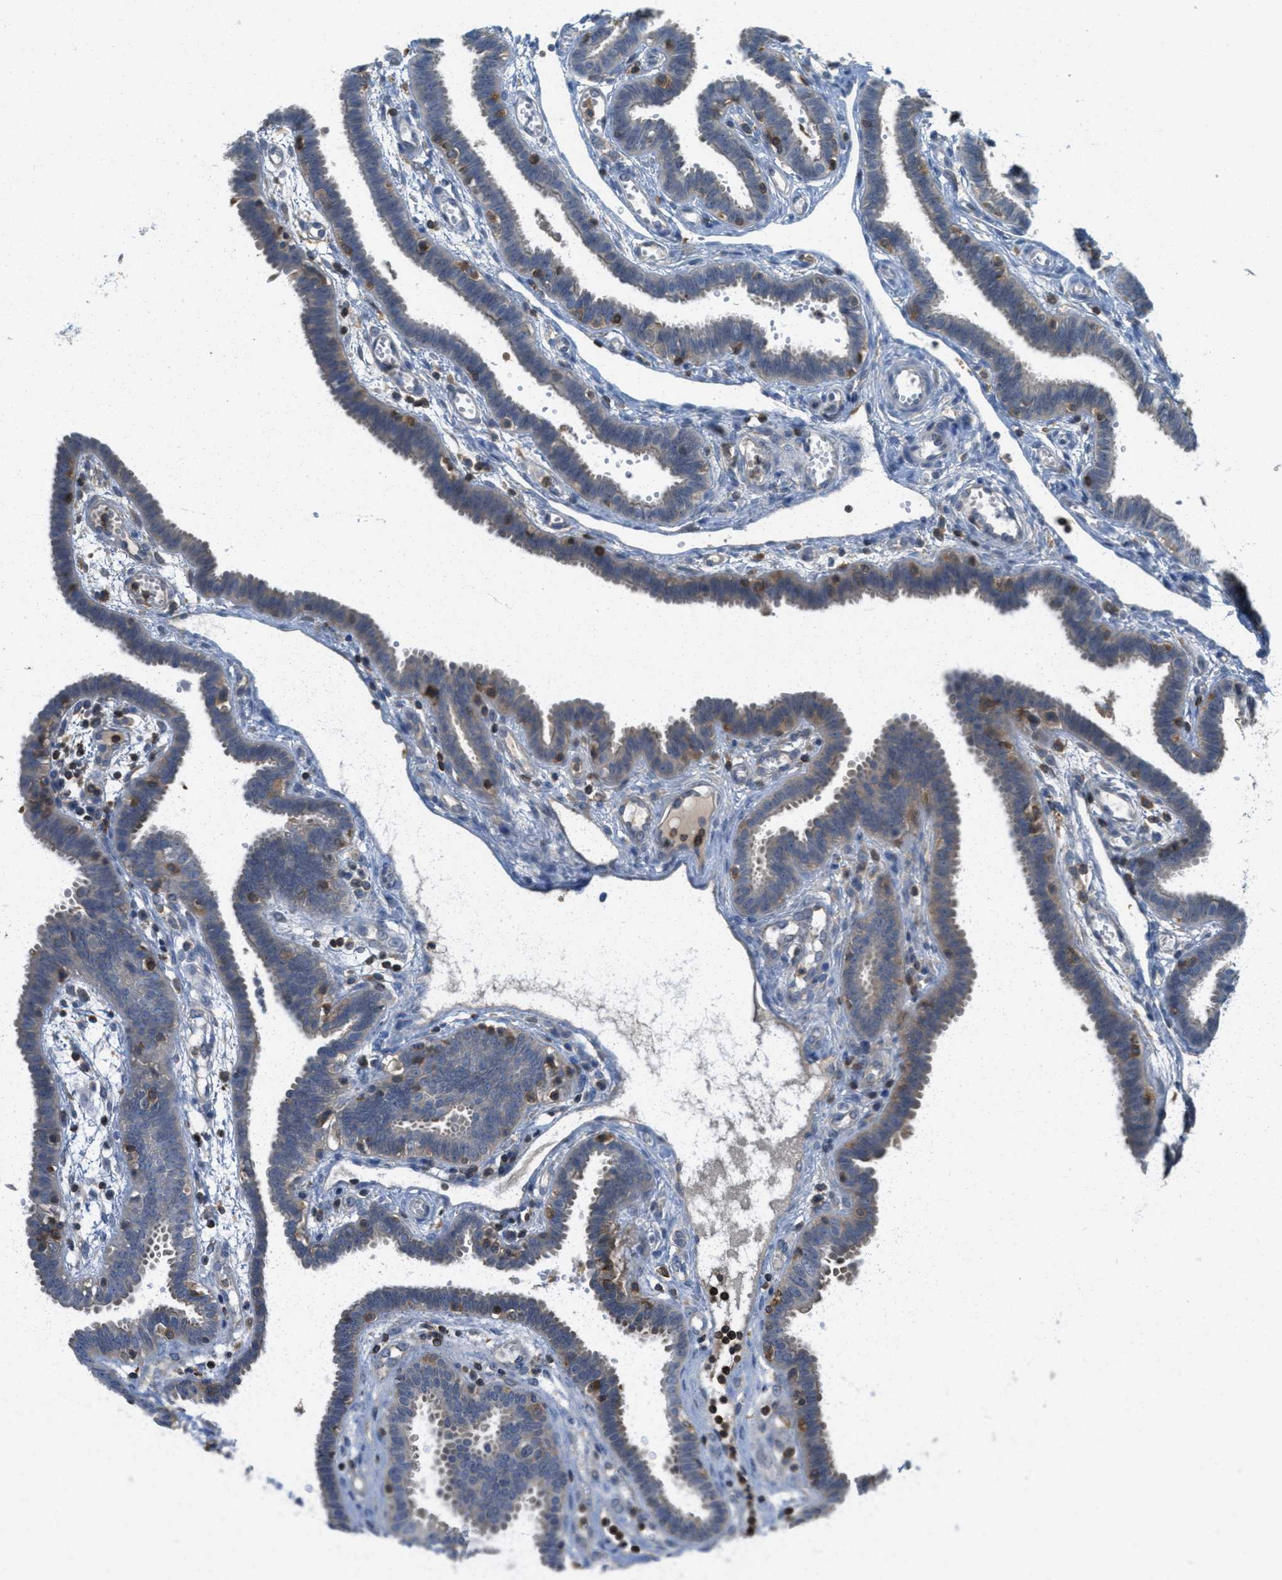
{"staining": {"intensity": "weak", "quantity": "<25%", "location": "cytoplasmic/membranous"}, "tissue": "fallopian tube", "cell_type": "Glandular cells", "image_type": "normal", "snomed": [{"axis": "morphology", "description": "Normal tissue, NOS"}, {"axis": "topography", "description": "Fallopian tube"}, {"axis": "topography", "description": "Placenta"}], "caption": "Immunohistochemistry image of benign fallopian tube stained for a protein (brown), which exhibits no staining in glandular cells.", "gene": "GRIK2", "patient": {"sex": "female", "age": 32}}